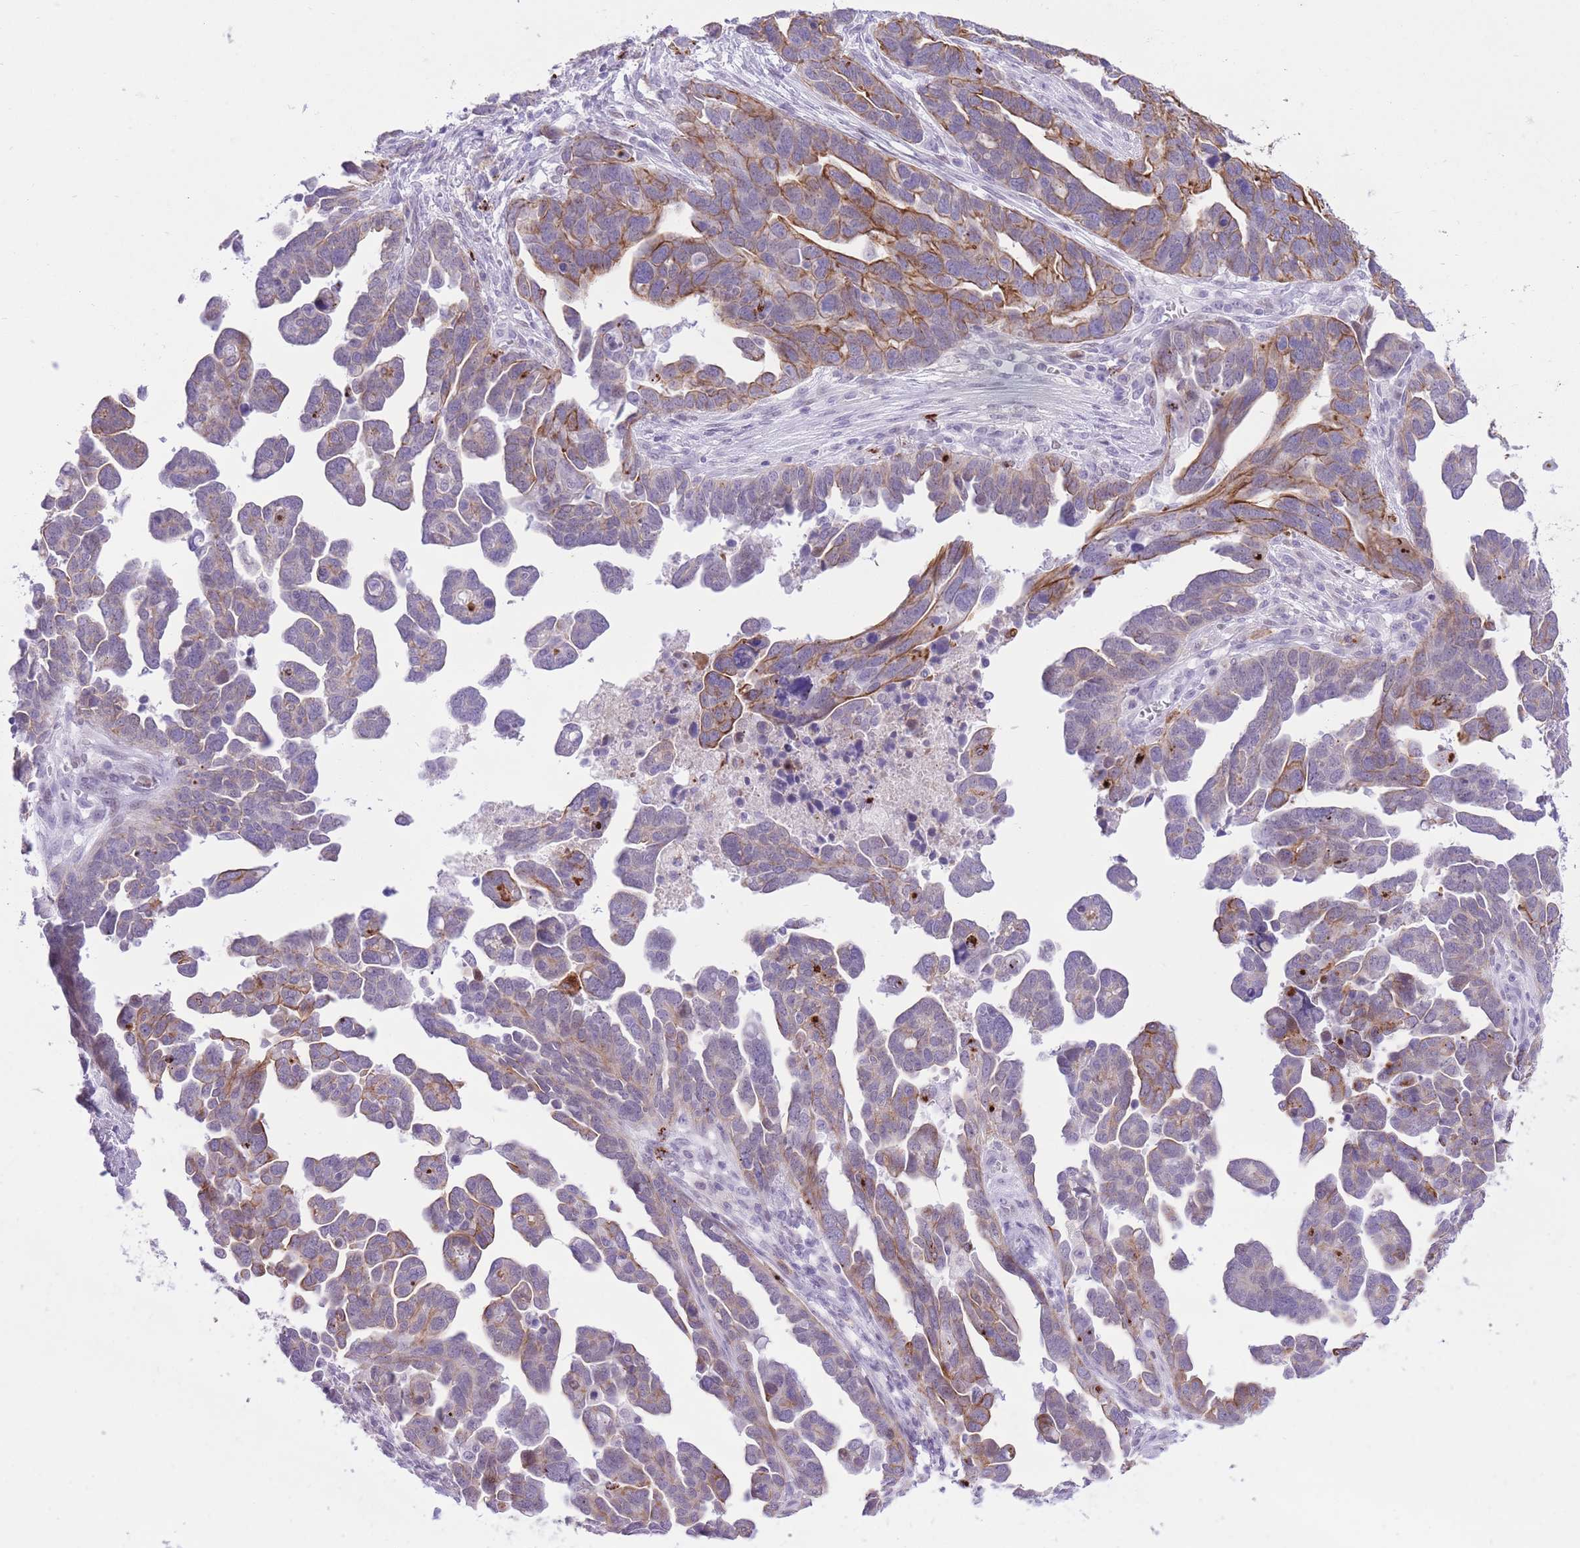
{"staining": {"intensity": "moderate", "quantity": "25%-75%", "location": "cytoplasmic/membranous"}, "tissue": "ovarian cancer", "cell_type": "Tumor cells", "image_type": "cancer", "snomed": [{"axis": "morphology", "description": "Cystadenocarcinoma, serous, NOS"}, {"axis": "topography", "description": "Ovary"}], "caption": "Ovarian cancer (serous cystadenocarcinoma) tissue exhibits moderate cytoplasmic/membranous positivity in about 25%-75% of tumor cells", "gene": "MEIS3", "patient": {"sex": "female", "age": 54}}